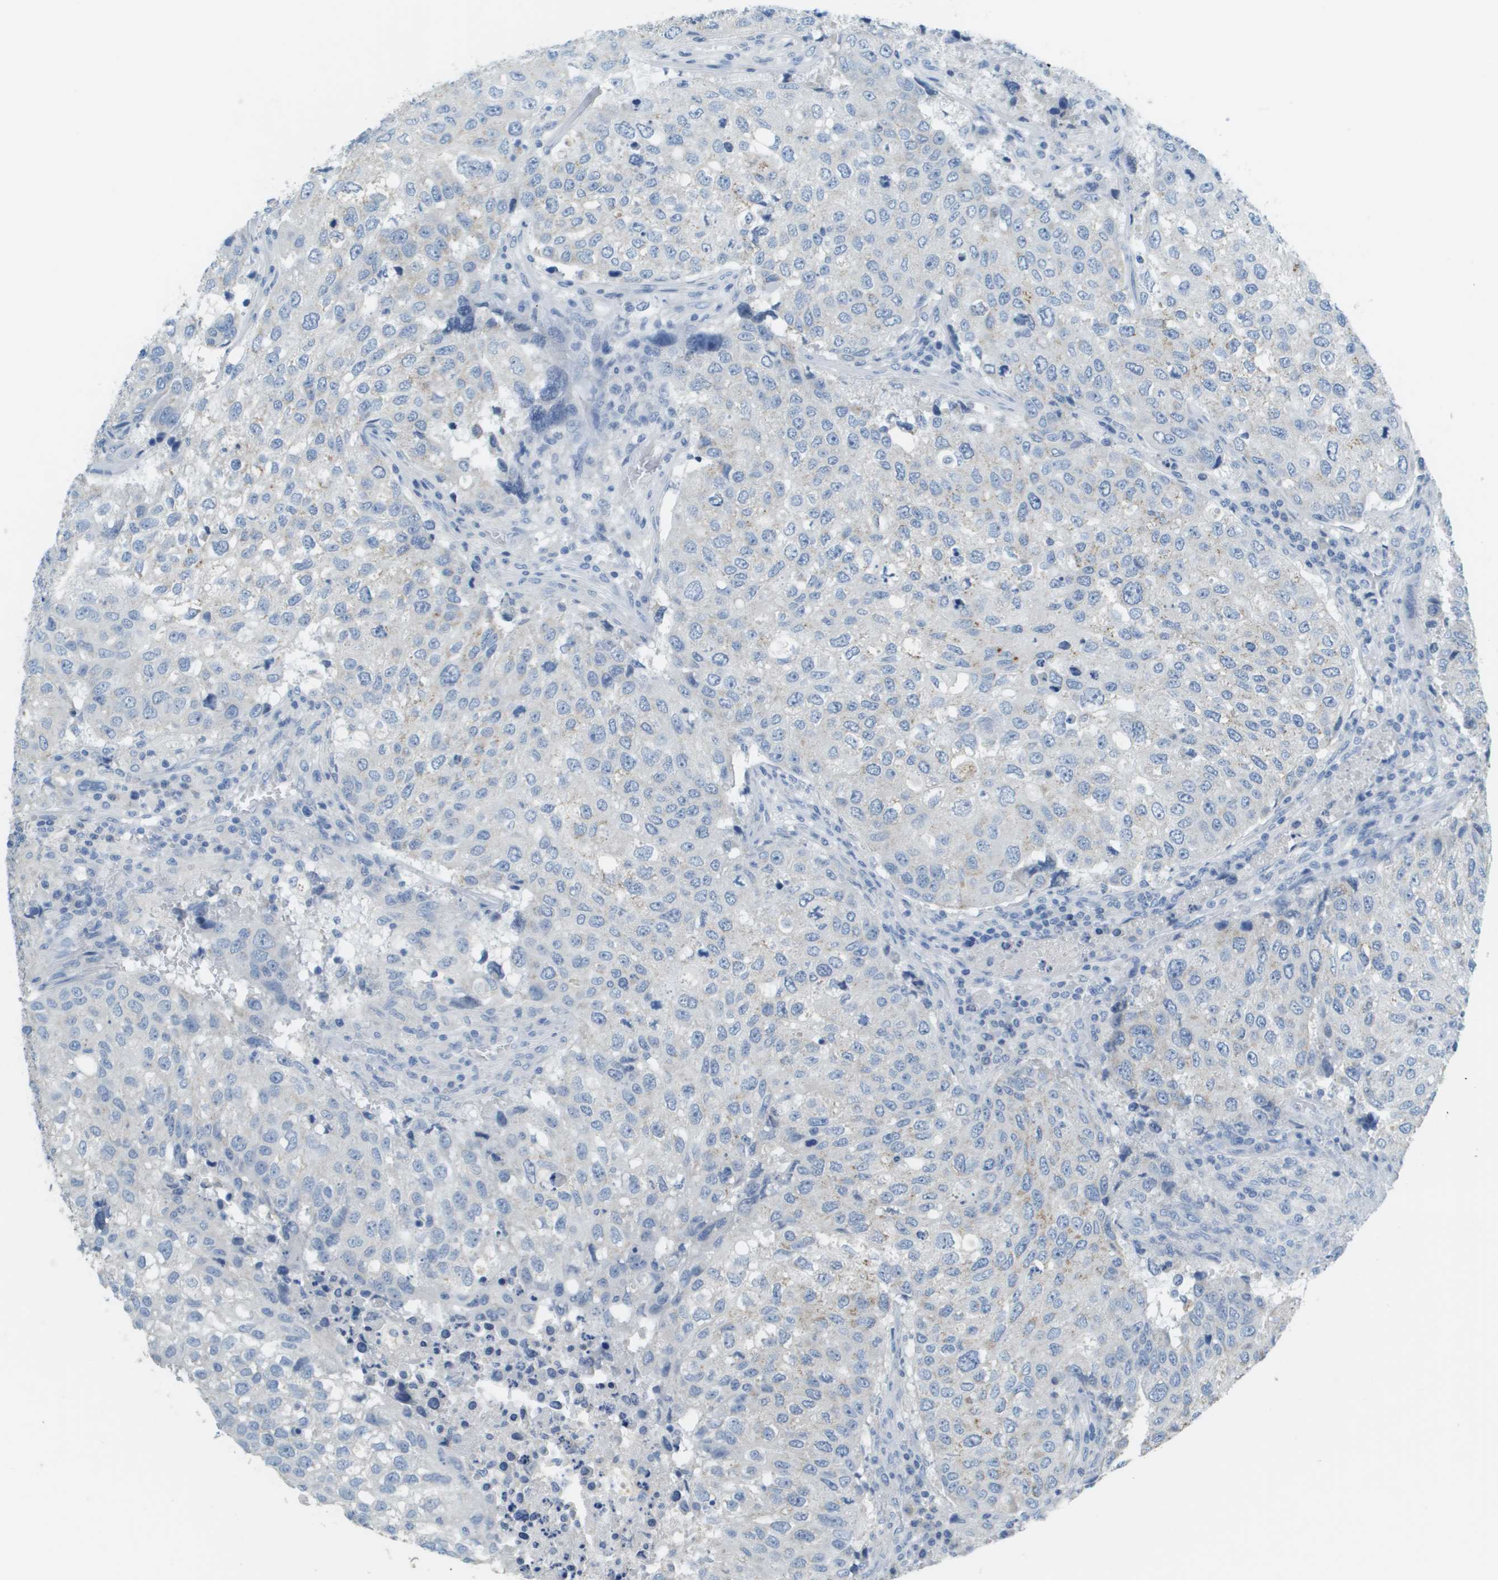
{"staining": {"intensity": "negative", "quantity": "none", "location": "none"}, "tissue": "urothelial cancer", "cell_type": "Tumor cells", "image_type": "cancer", "snomed": [{"axis": "morphology", "description": "Urothelial carcinoma, High grade"}, {"axis": "topography", "description": "Lymph node"}, {"axis": "topography", "description": "Urinary bladder"}], "caption": "A micrograph of urothelial carcinoma (high-grade) stained for a protein reveals no brown staining in tumor cells. The staining is performed using DAB brown chromogen with nuclei counter-stained in using hematoxylin.", "gene": "PTGDR2", "patient": {"sex": "male", "age": 51}}